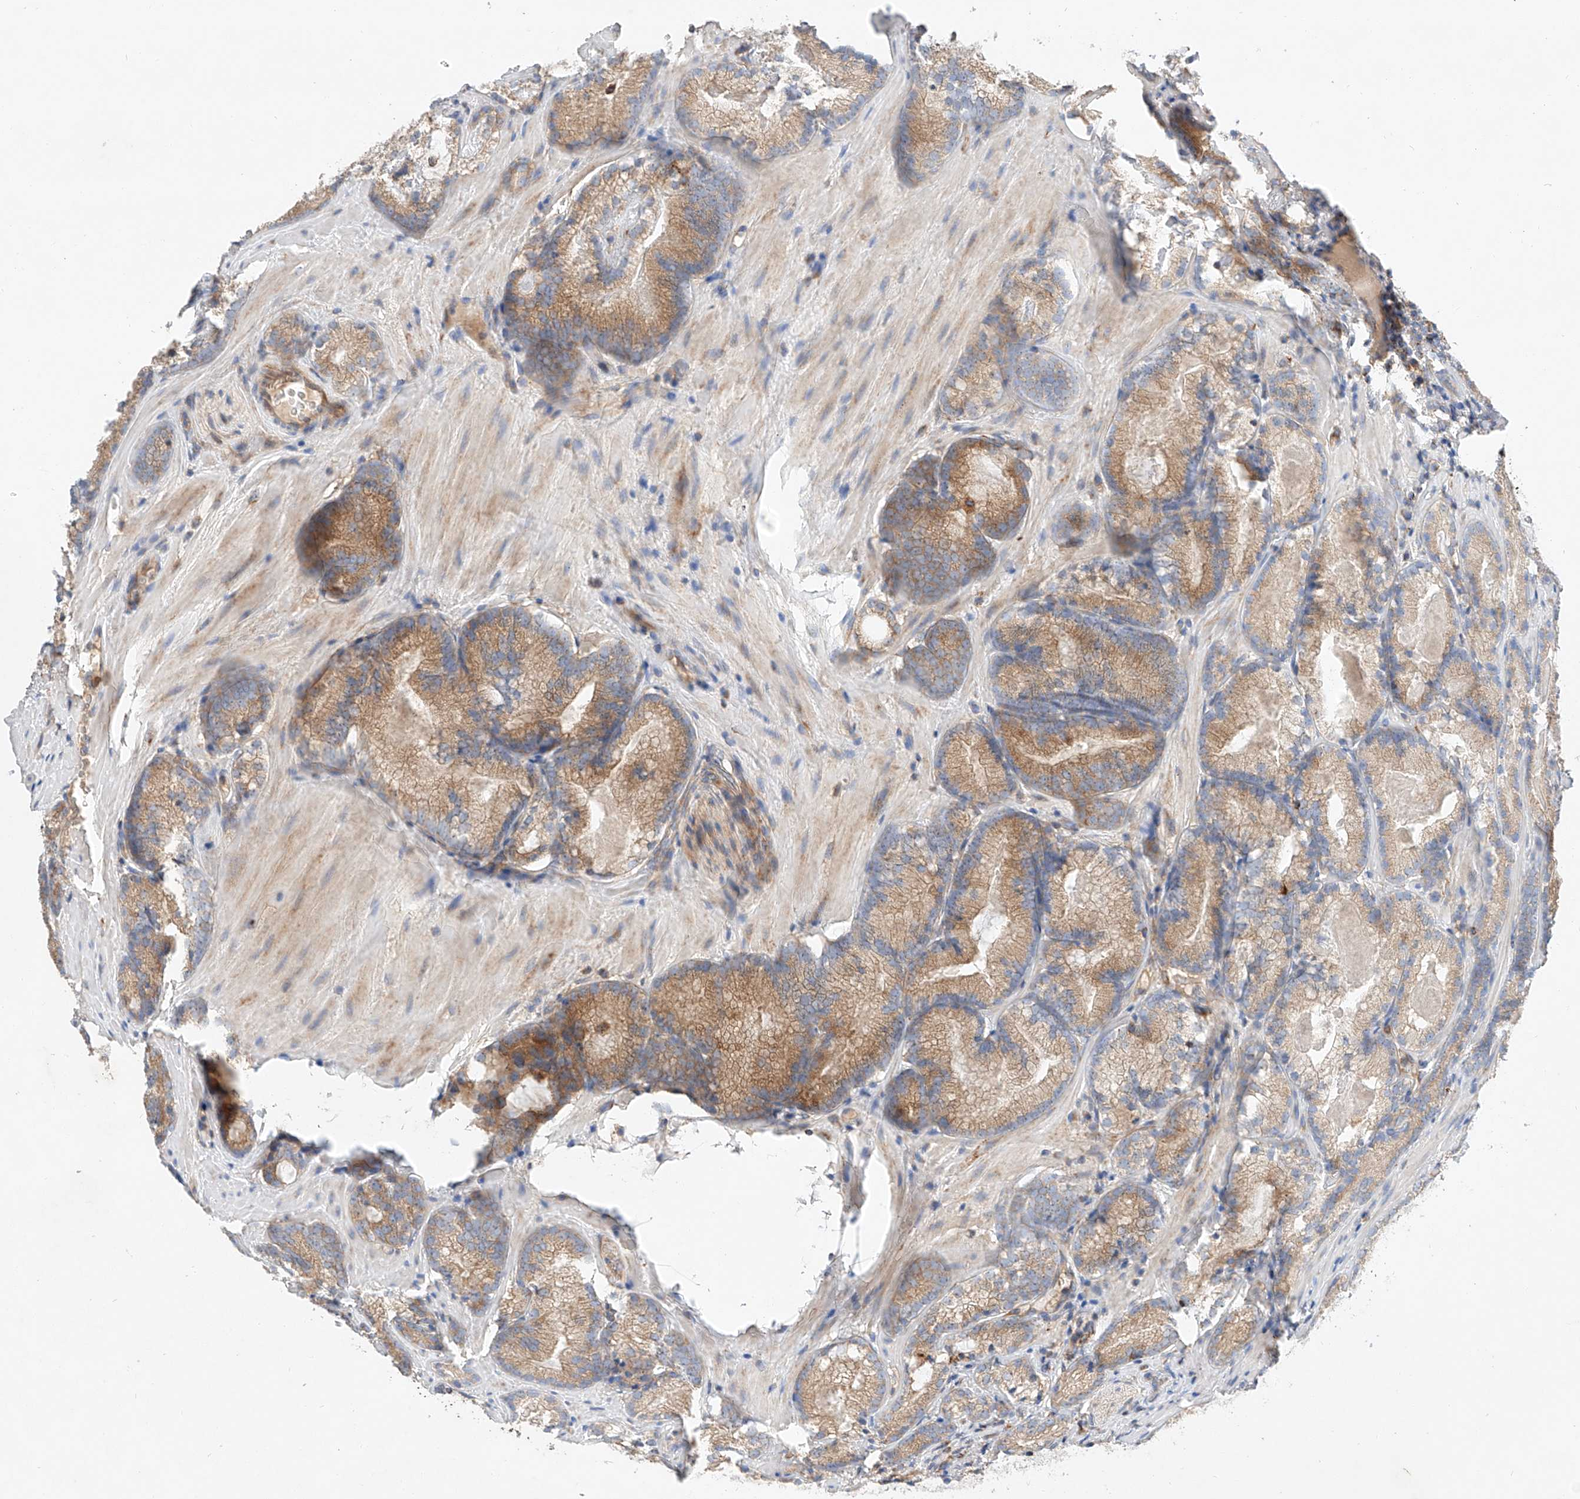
{"staining": {"intensity": "moderate", "quantity": ">75%", "location": "cytoplasmic/membranous"}, "tissue": "prostate cancer", "cell_type": "Tumor cells", "image_type": "cancer", "snomed": [{"axis": "morphology", "description": "Adenocarcinoma, Low grade"}, {"axis": "topography", "description": "Prostate"}], "caption": "Adenocarcinoma (low-grade) (prostate) was stained to show a protein in brown. There is medium levels of moderate cytoplasmic/membranous positivity in approximately >75% of tumor cells. The staining was performed using DAB (3,3'-diaminobenzidine) to visualize the protein expression in brown, while the nuclei were stained in blue with hematoxylin (Magnification: 20x).", "gene": "RUSC1", "patient": {"sex": "male", "age": 72}}